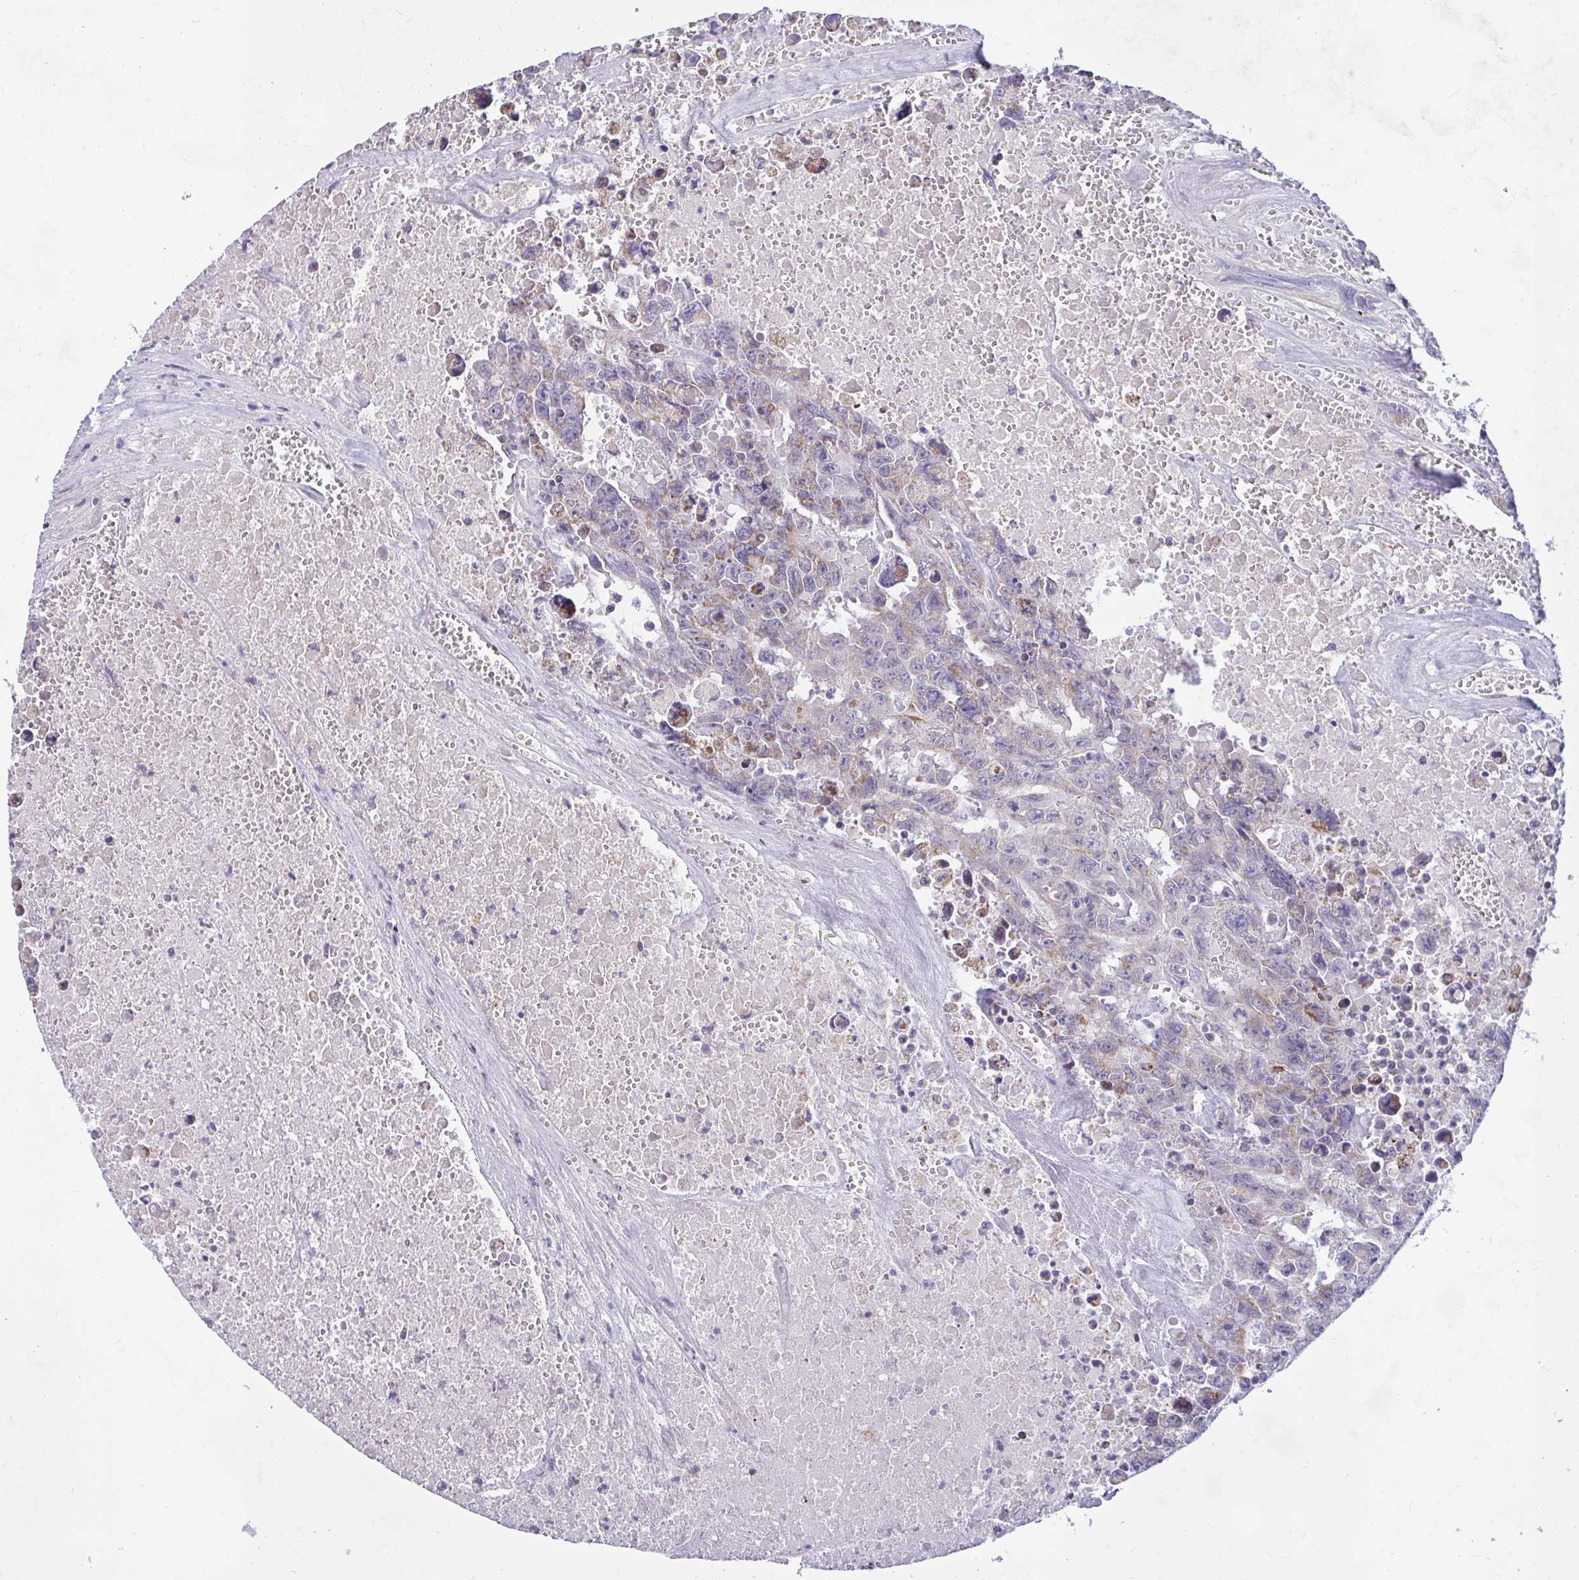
{"staining": {"intensity": "negative", "quantity": "none", "location": "none"}, "tissue": "testis cancer", "cell_type": "Tumor cells", "image_type": "cancer", "snomed": [{"axis": "morphology", "description": "Carcinoma, Embryonal, NOS"}, {"axis": "topography", "description": "Testis"}], "caption": "Immunohistochemistry (IHC) of testis cancer (embryonal carcinoma) shows no staining in tumor cells. (Brightfield microscopy of DAB IHC at high magnification).", "gene": "CEP63", "patient": {"sex": "male", "age": 24}}